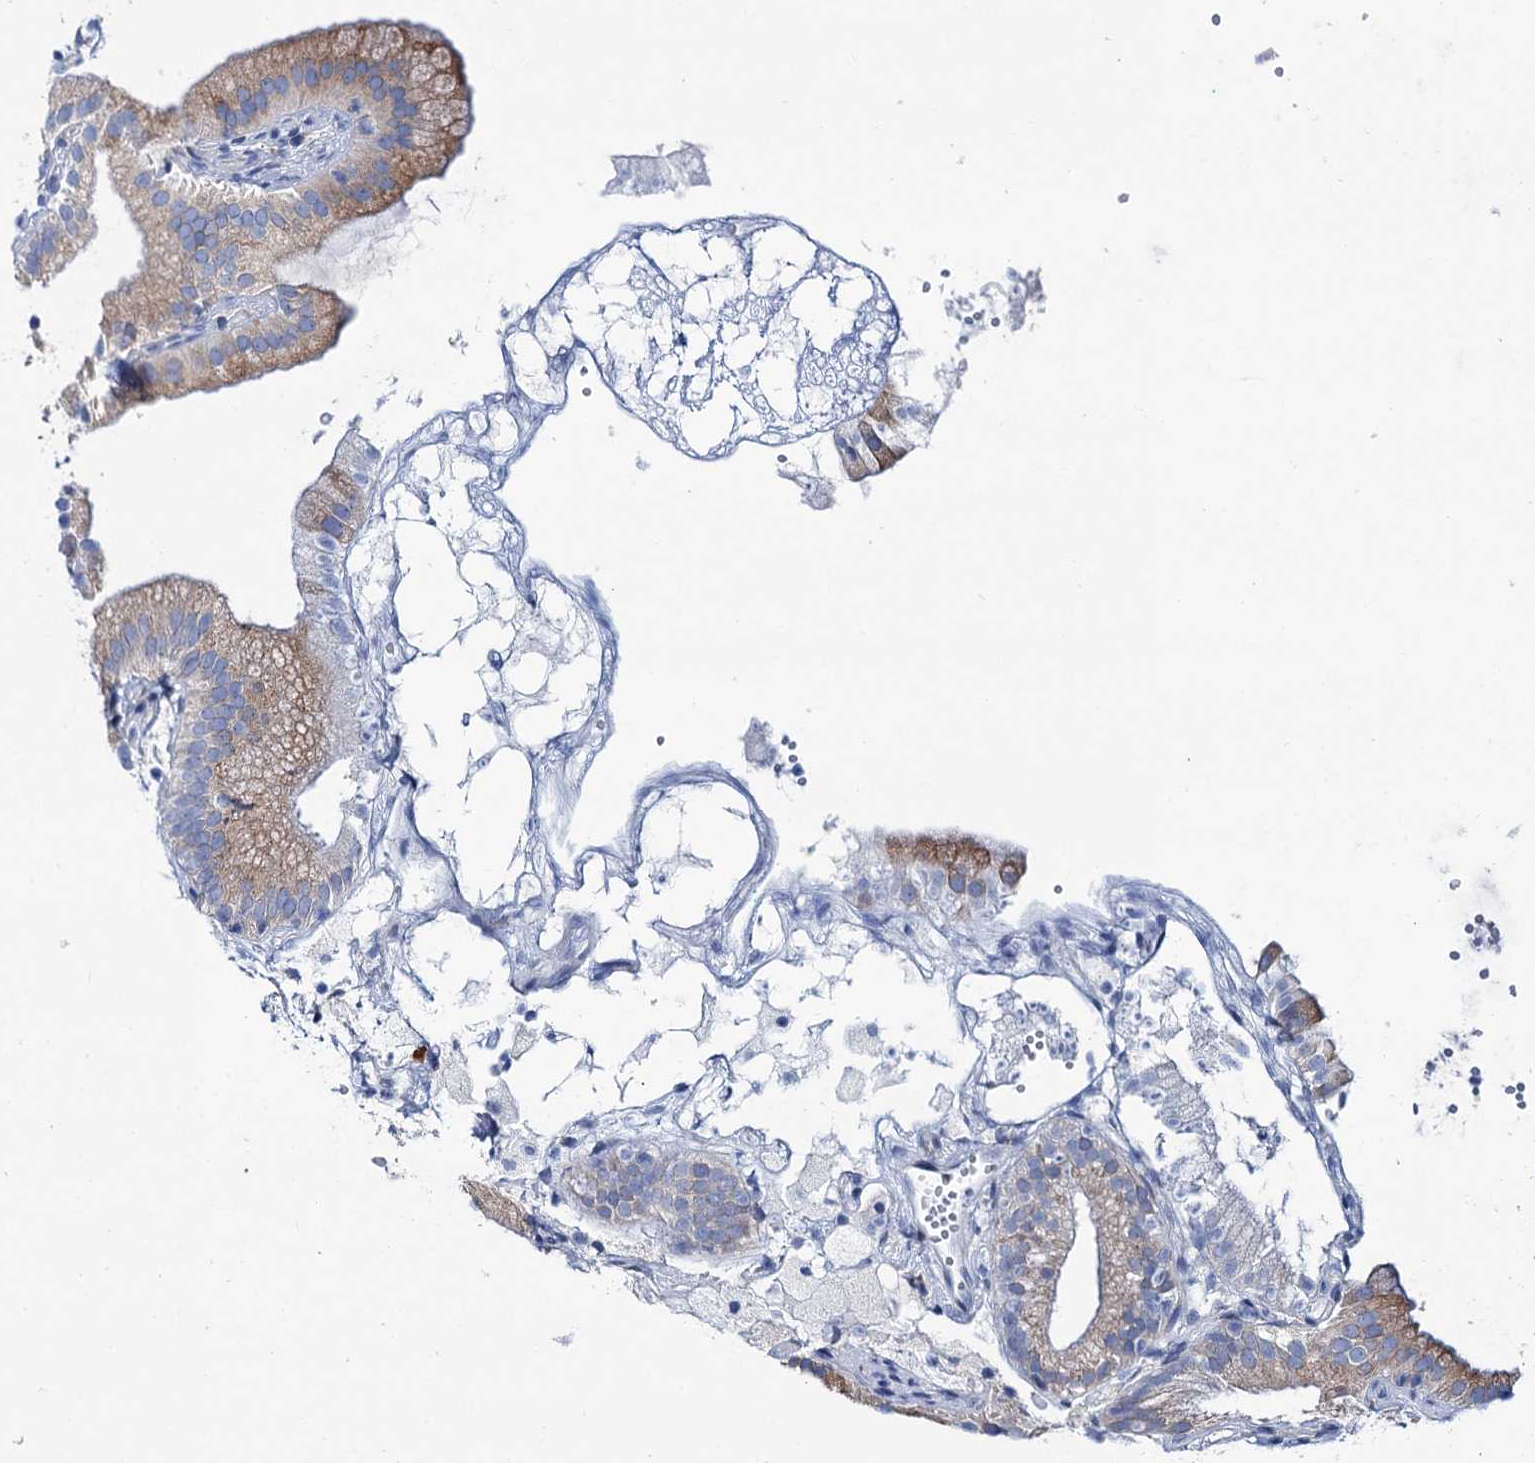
{"staining": {"intensity": "moderate", "quantity": ">75%", "location": "cytoplasmic/membranous"}, "tissue": "gallbladder", "cell_type": "Glandular cells", "image_type": "normal", "snomed": [{"axis": "morphology", "description": "Normal tissue, NOS"}, {"axis": "topography", "description": "Gallbladder"}], "caption": "Glandular cells show moderate cytoplasmic/membranous positivity in about >75% of cells in unremarkable gallbladder.", "gene": "SHE", "patient": {"sex": "male", "age": 55}}